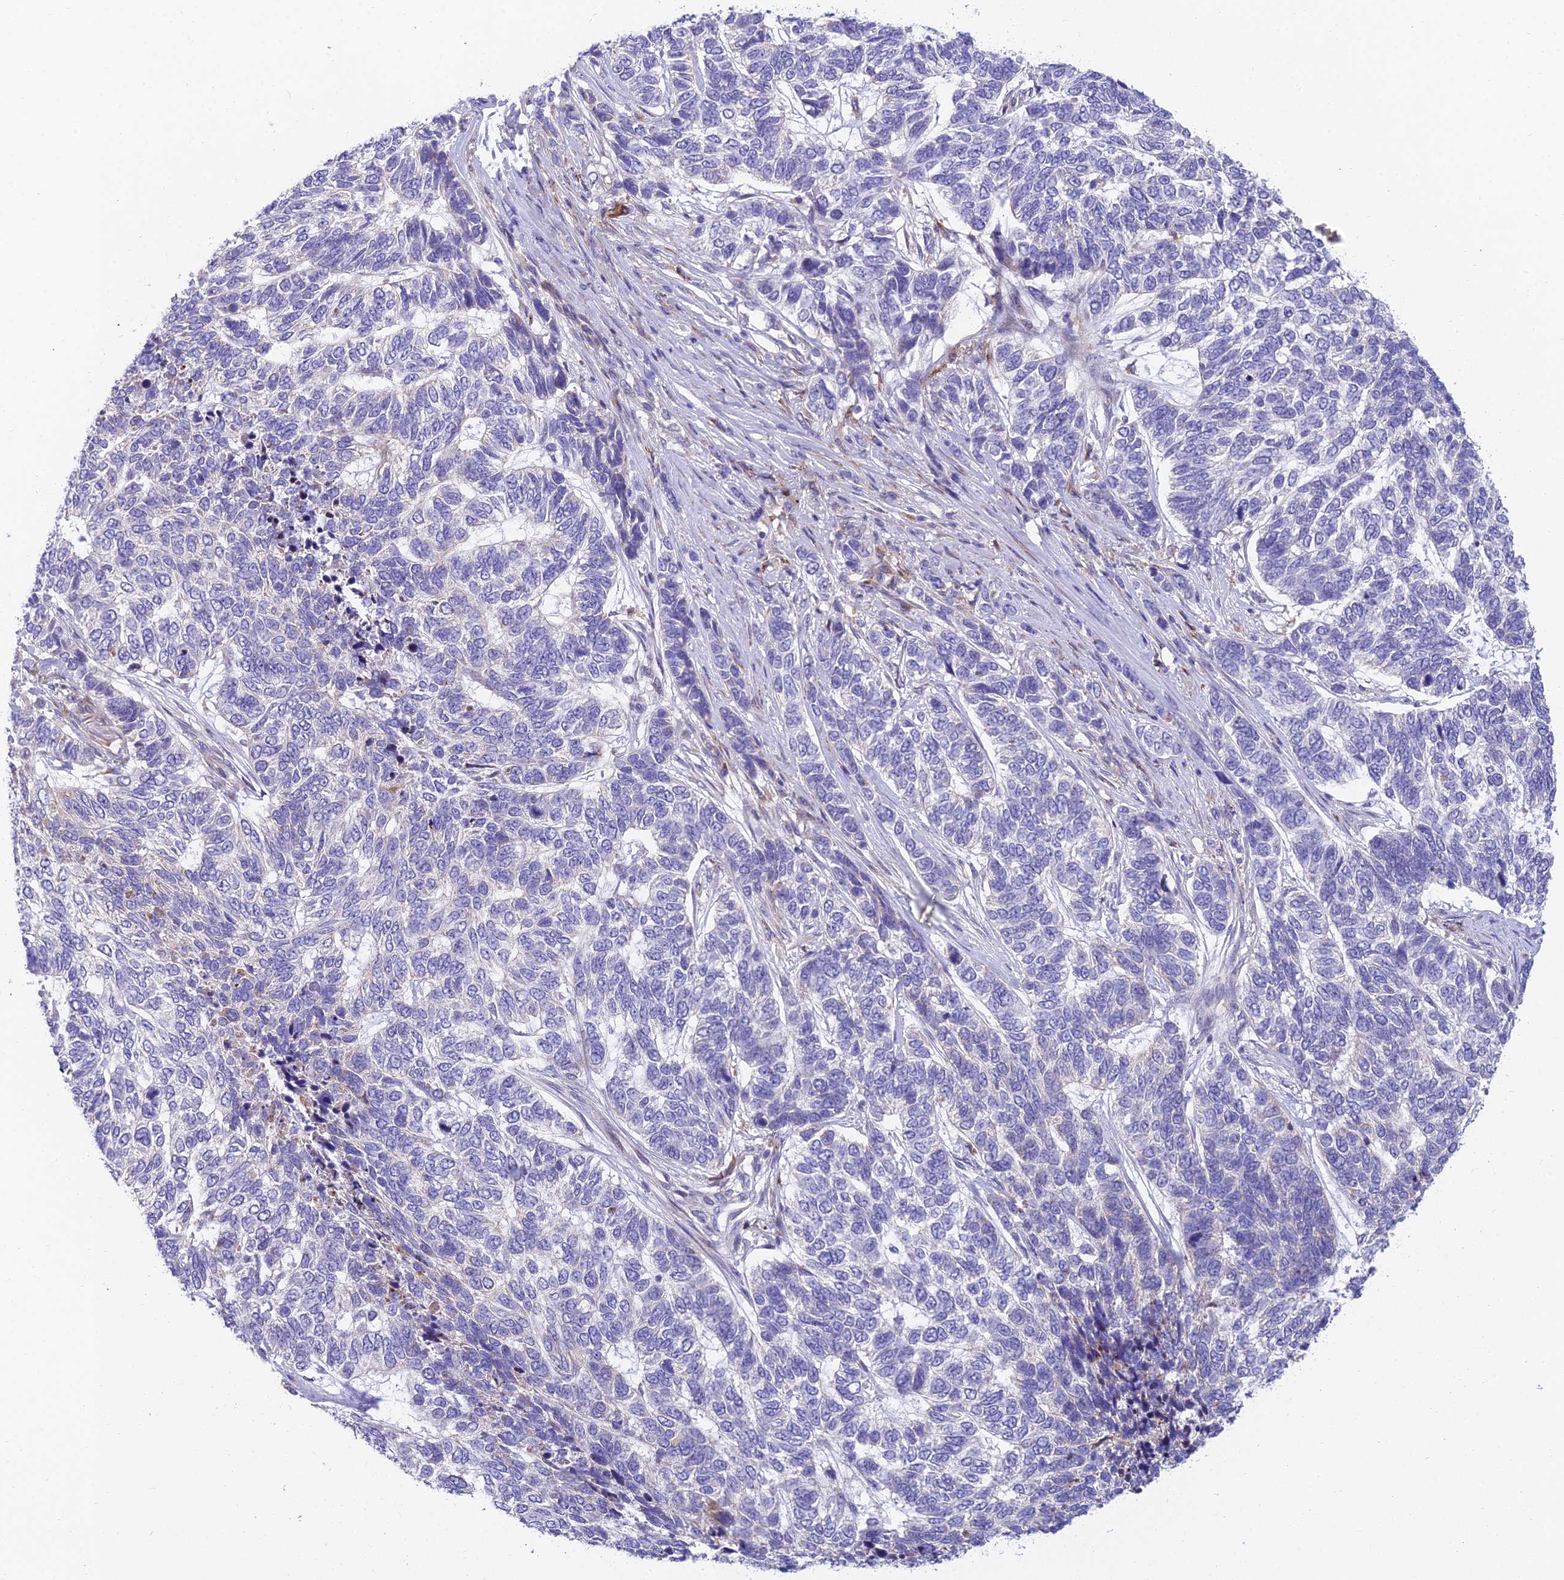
{"staining": {"intensity": "negative", "quantity": "none", "location": "none"}, "tissue": "skin cancer", "cell_type": "Tumor cells", "image_type": "cancer", "snomed": [{"axis": "morphology", "description": "Basal cell carcinoma"}, {"axis": "topography", "description": "Skin"}], "caption": "The micrograph shows no significant staining in tumor cells of basal cell carcinoma (skin).", "gene": "CLCN7", "patient": {"sex": "female", "age": 65}}